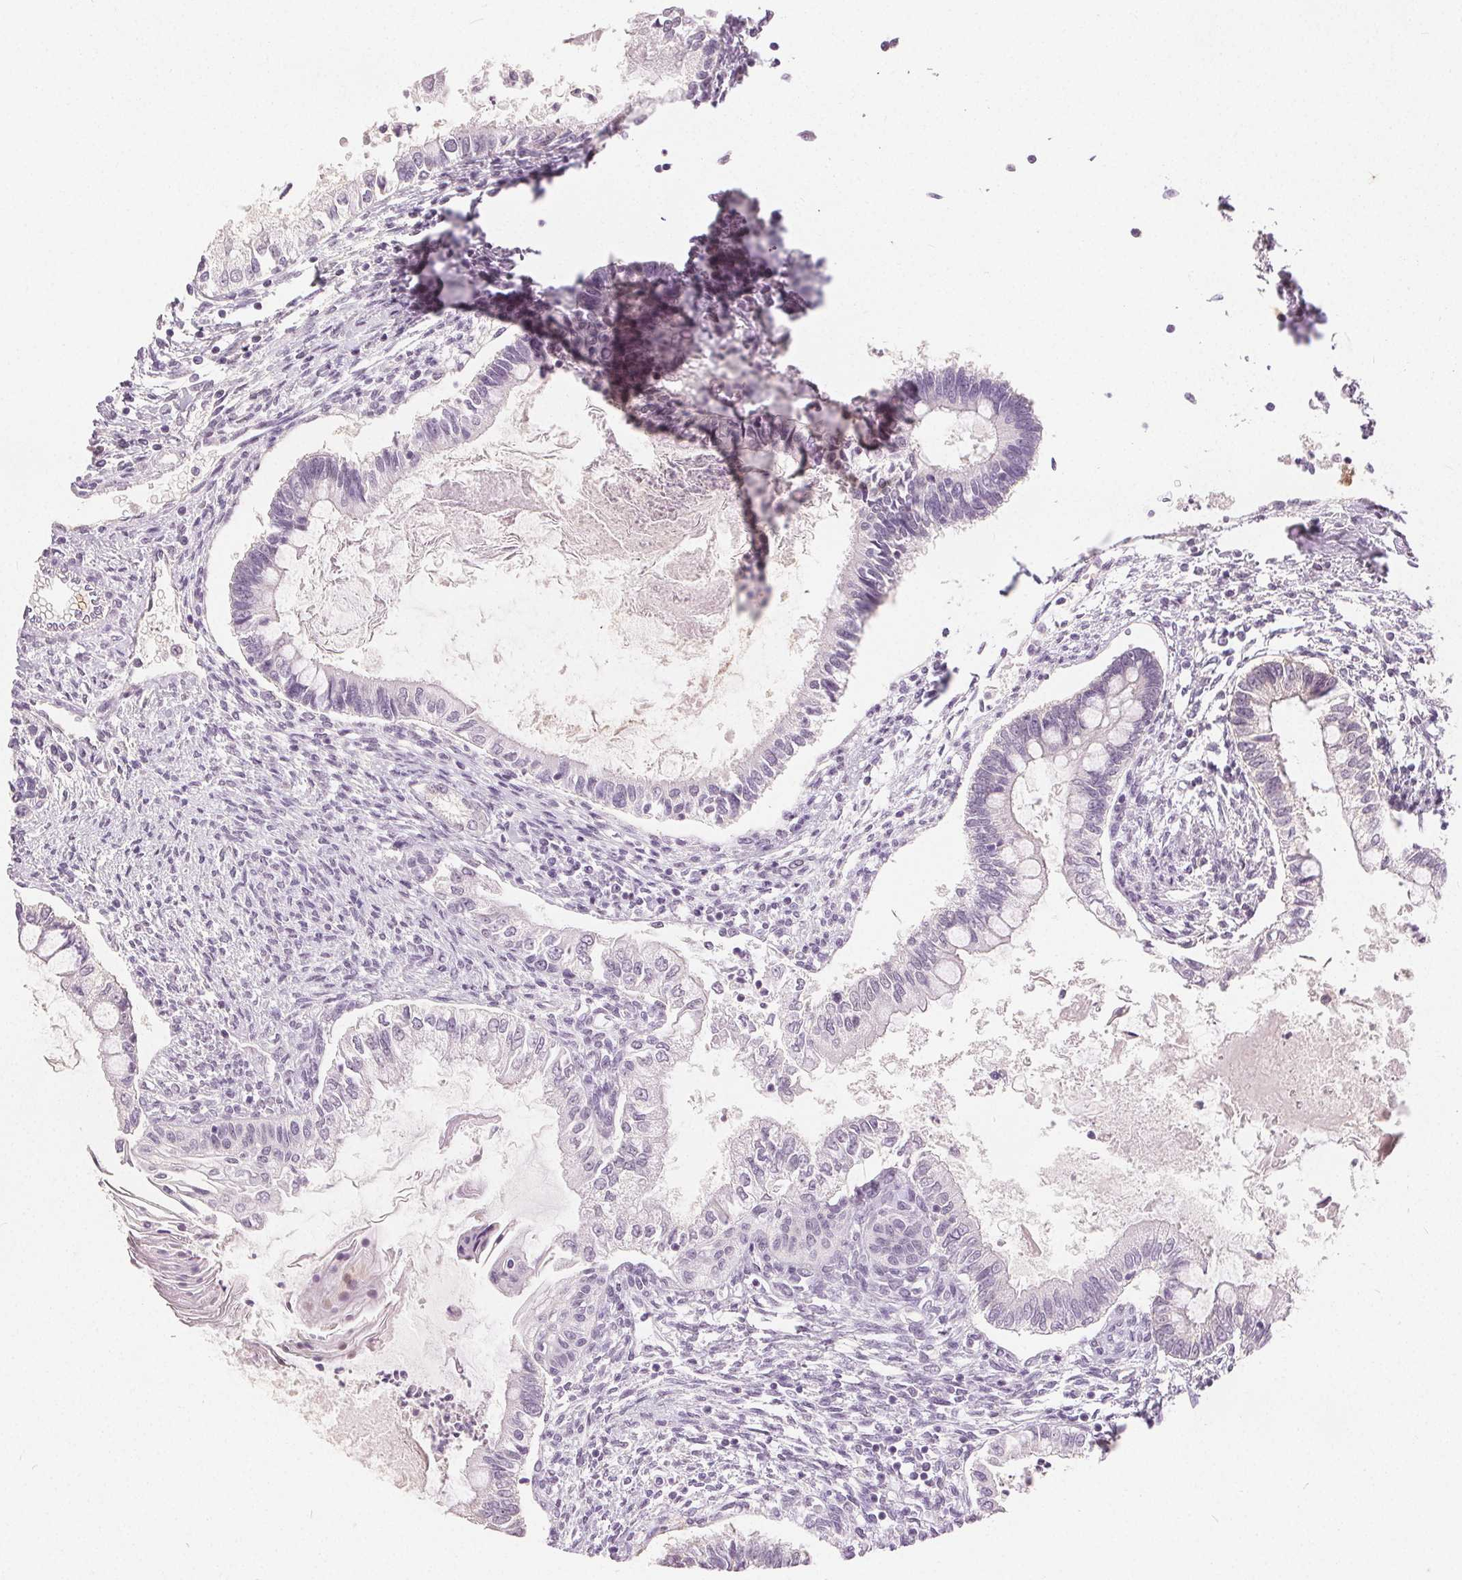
{"staining": {"intensity": "weak", "quantity": "<25%", "location": "cytoplasmic/membranous"}, "tissue": "testis cancer", "cell_type": "Tumor cells", "image_type": "cancer", "snomed": [{"axis": "morphology", "description": "Carcinoma, Embryonal, NOS"}, {"axis": "topography", "description": "Testis"}], "caption": "Immunohistochemical staining of human embryonal carcinoma (testis) exhibits no significant staining in tumor cells.", "gene": "CA12", "patient": {"sex": "male", "age": 37}}